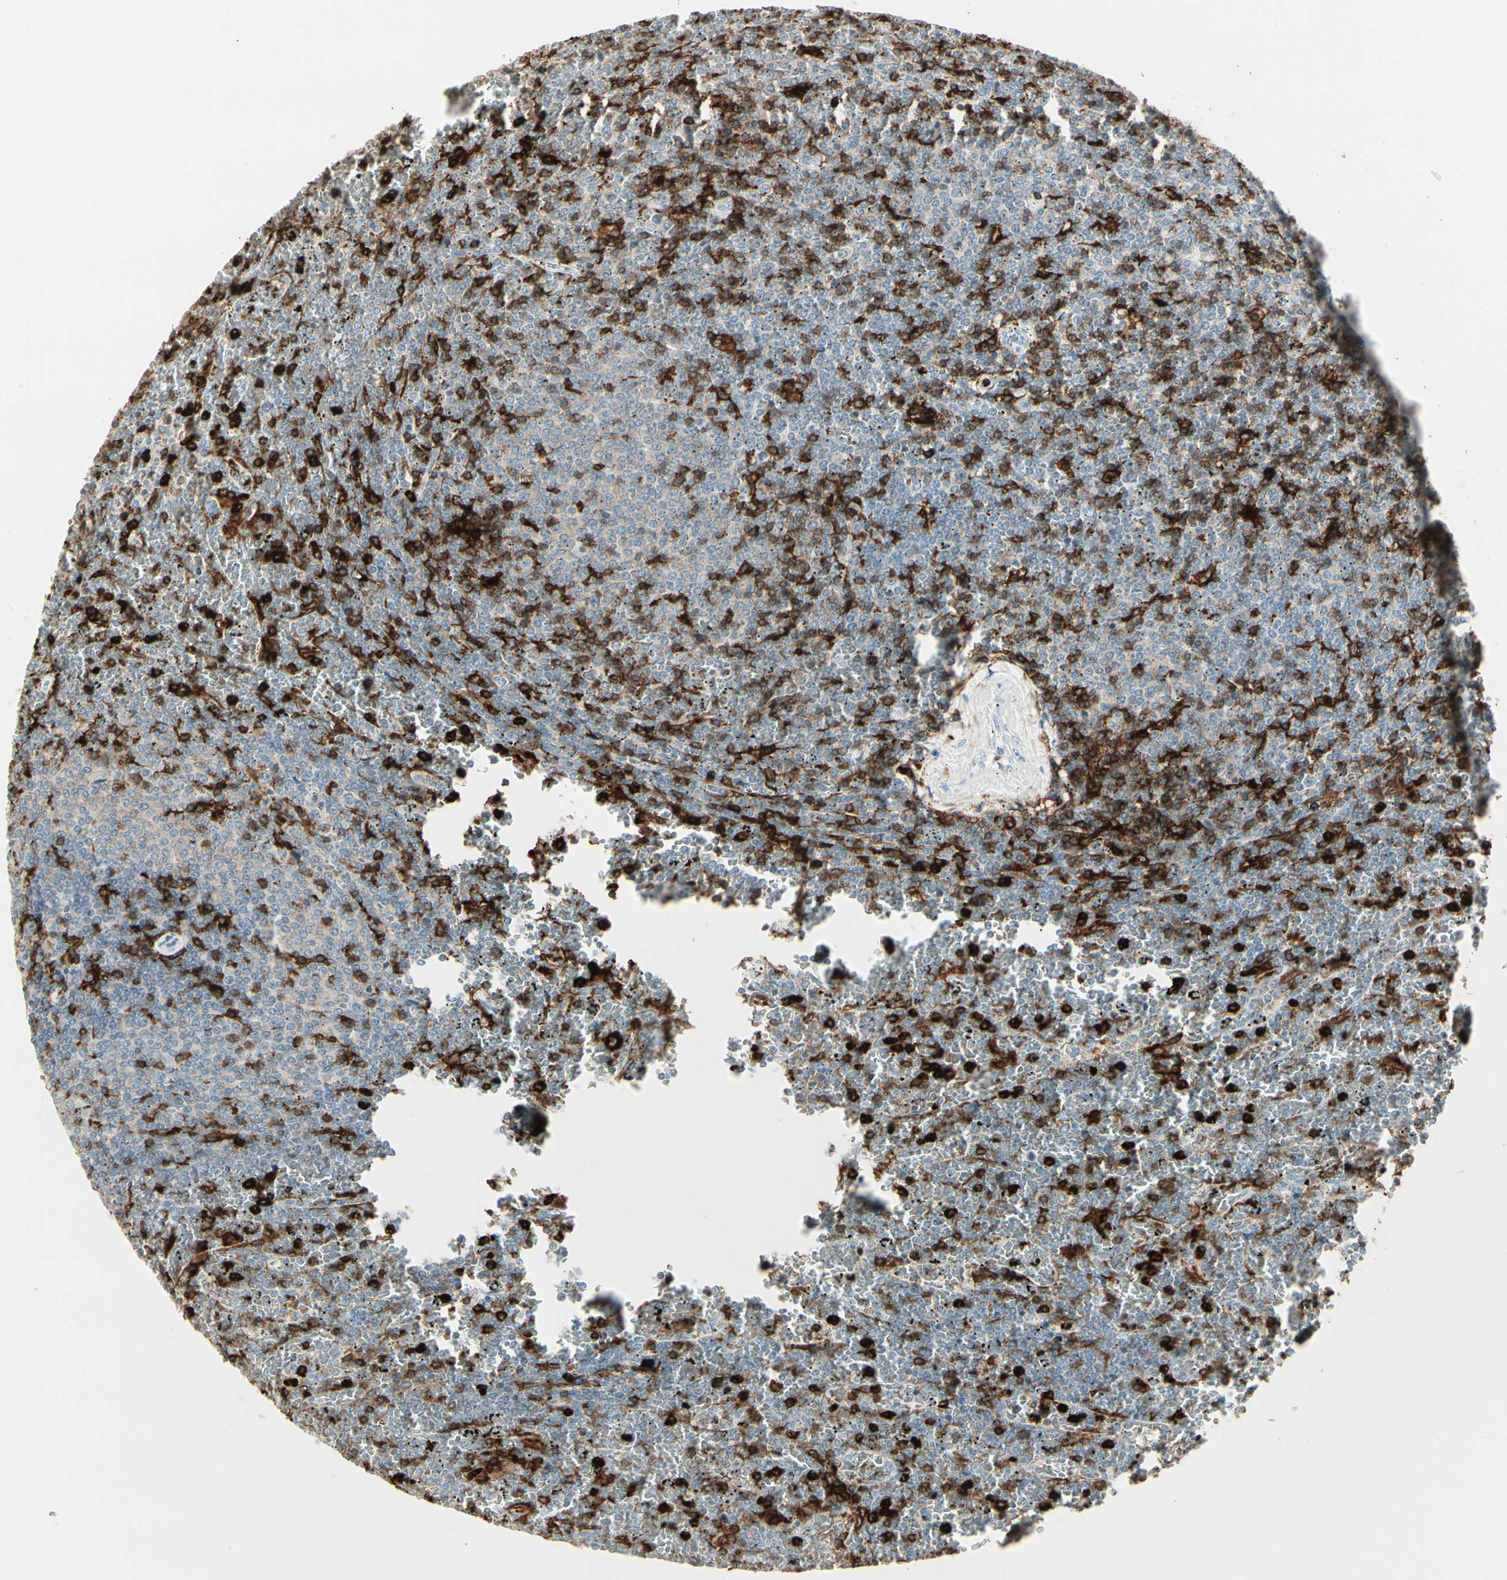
{"staining": {"intensity": "negative", "quantity": "none", "location": "none"}, "tissue": "lymphoma", "cell_type": "Tumor cells", "image_type": "cancer", "snomed": [{"axis": "morphology", "description": "Malignant lymphoma, non-Hodgkin's type, Low grade"}, {"axis": "topography", "description": "Spleen"}], "caption": "Immunohistochemistry histopathology image of neoplastic tissue: human lymphoma stained with DAB (3,3'-diaminobenzidine) reveals no significant protein positivity in tumor cells.", "gene": "ITGB2", "patient": {"sex": "female", "age": 77}}